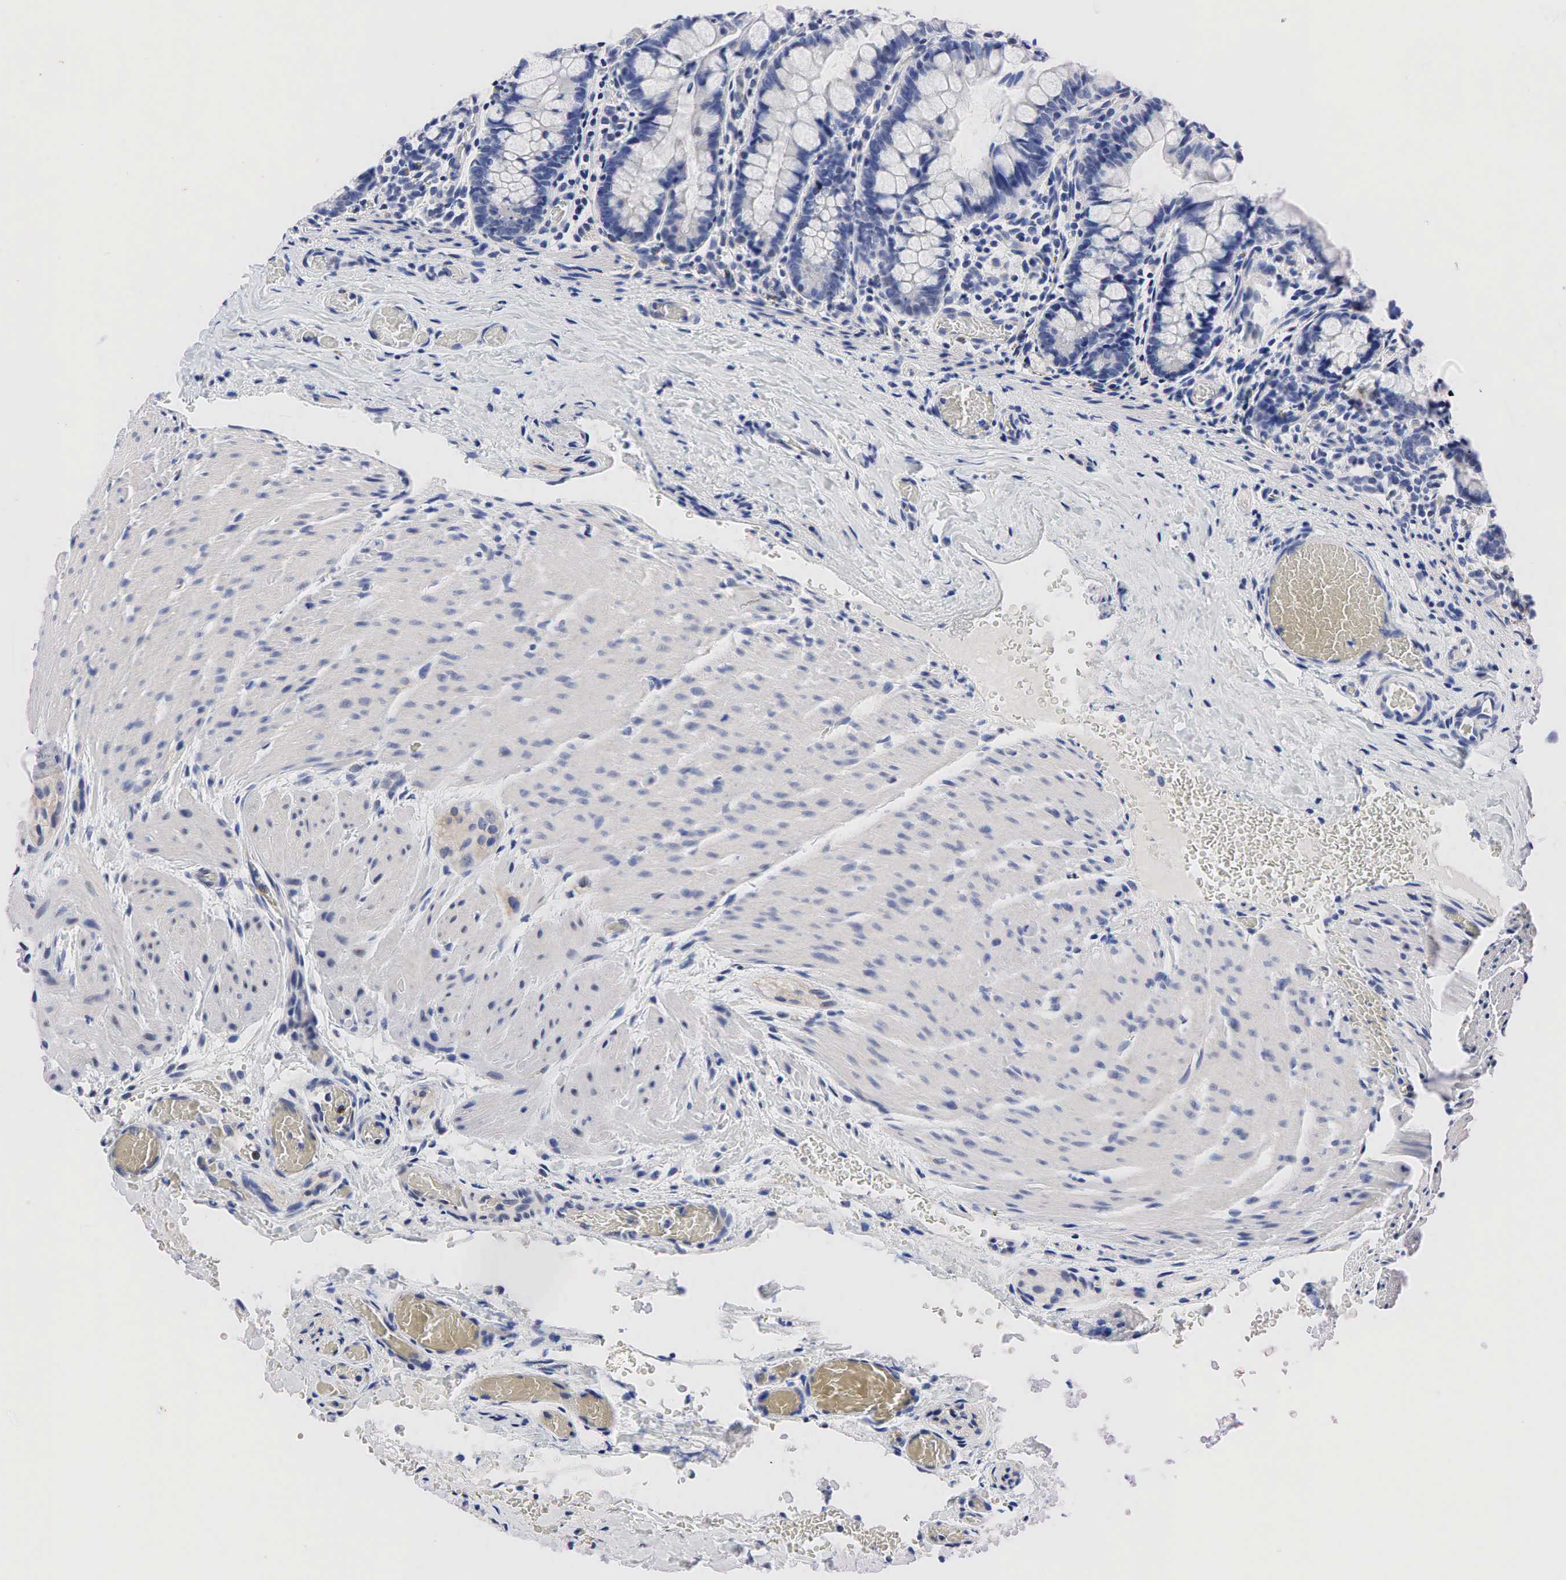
{"staining": {"intensity": "weak", "quantity": "<25%", "location": "nuclear"}, "tissue": "small intestine", "cell_type": "Glandular cells", "image_type": "normal", "snomed": [{"axis": "morphology", "description": "Normal tissue, NOS"}, {"axis": "topography", "description": "Small intestine"}], "caption": "This micrograph is of normal small intestine stained with immunohistochemistry to label a protein in brown with the nuclei are counter-stained blue. There is no positivity in glandular cells.", "gene": "PGR", "patient": {"sex": "male", "age": 1}}